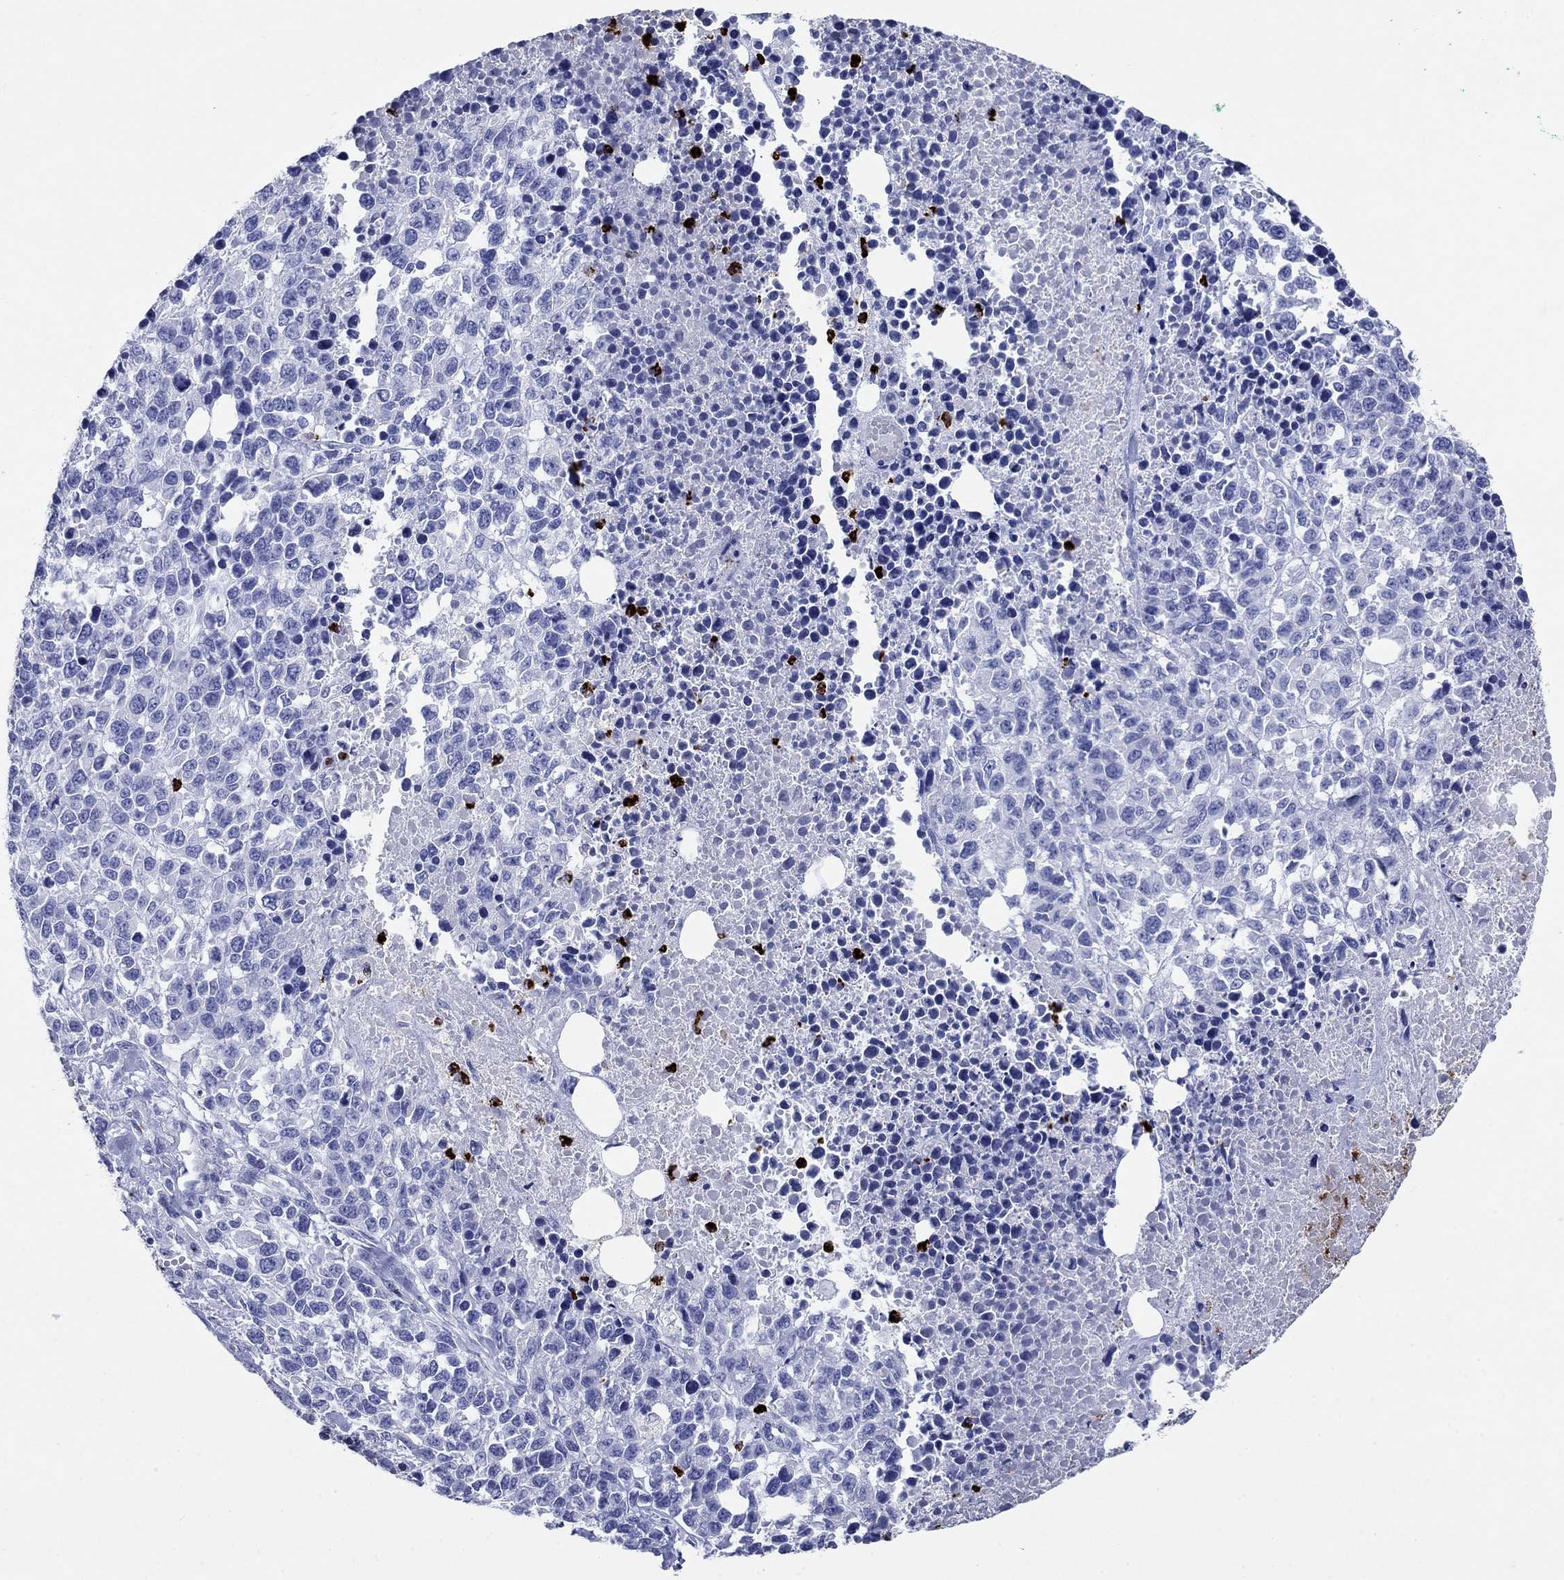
{"staining": {"intensity": "negative", "quantity": "none", "location": "none"}, "tissue": "melanoma", "cell_type": "Tumor cells", "image_type": "cancer", "snomed": [{"axis": "morphology", "description": "Malignant melanoma, Metastatic site"}, {"axis": "topography", "description": "Skin"}], "caption": "IHC image of neoplastic tissue: malignant melanoma (metastatic site) stained with DAB shows no significant protein staining in tumor cells.", "gene": "AZU1", "patient": {"sex": "male", "age": 84}}